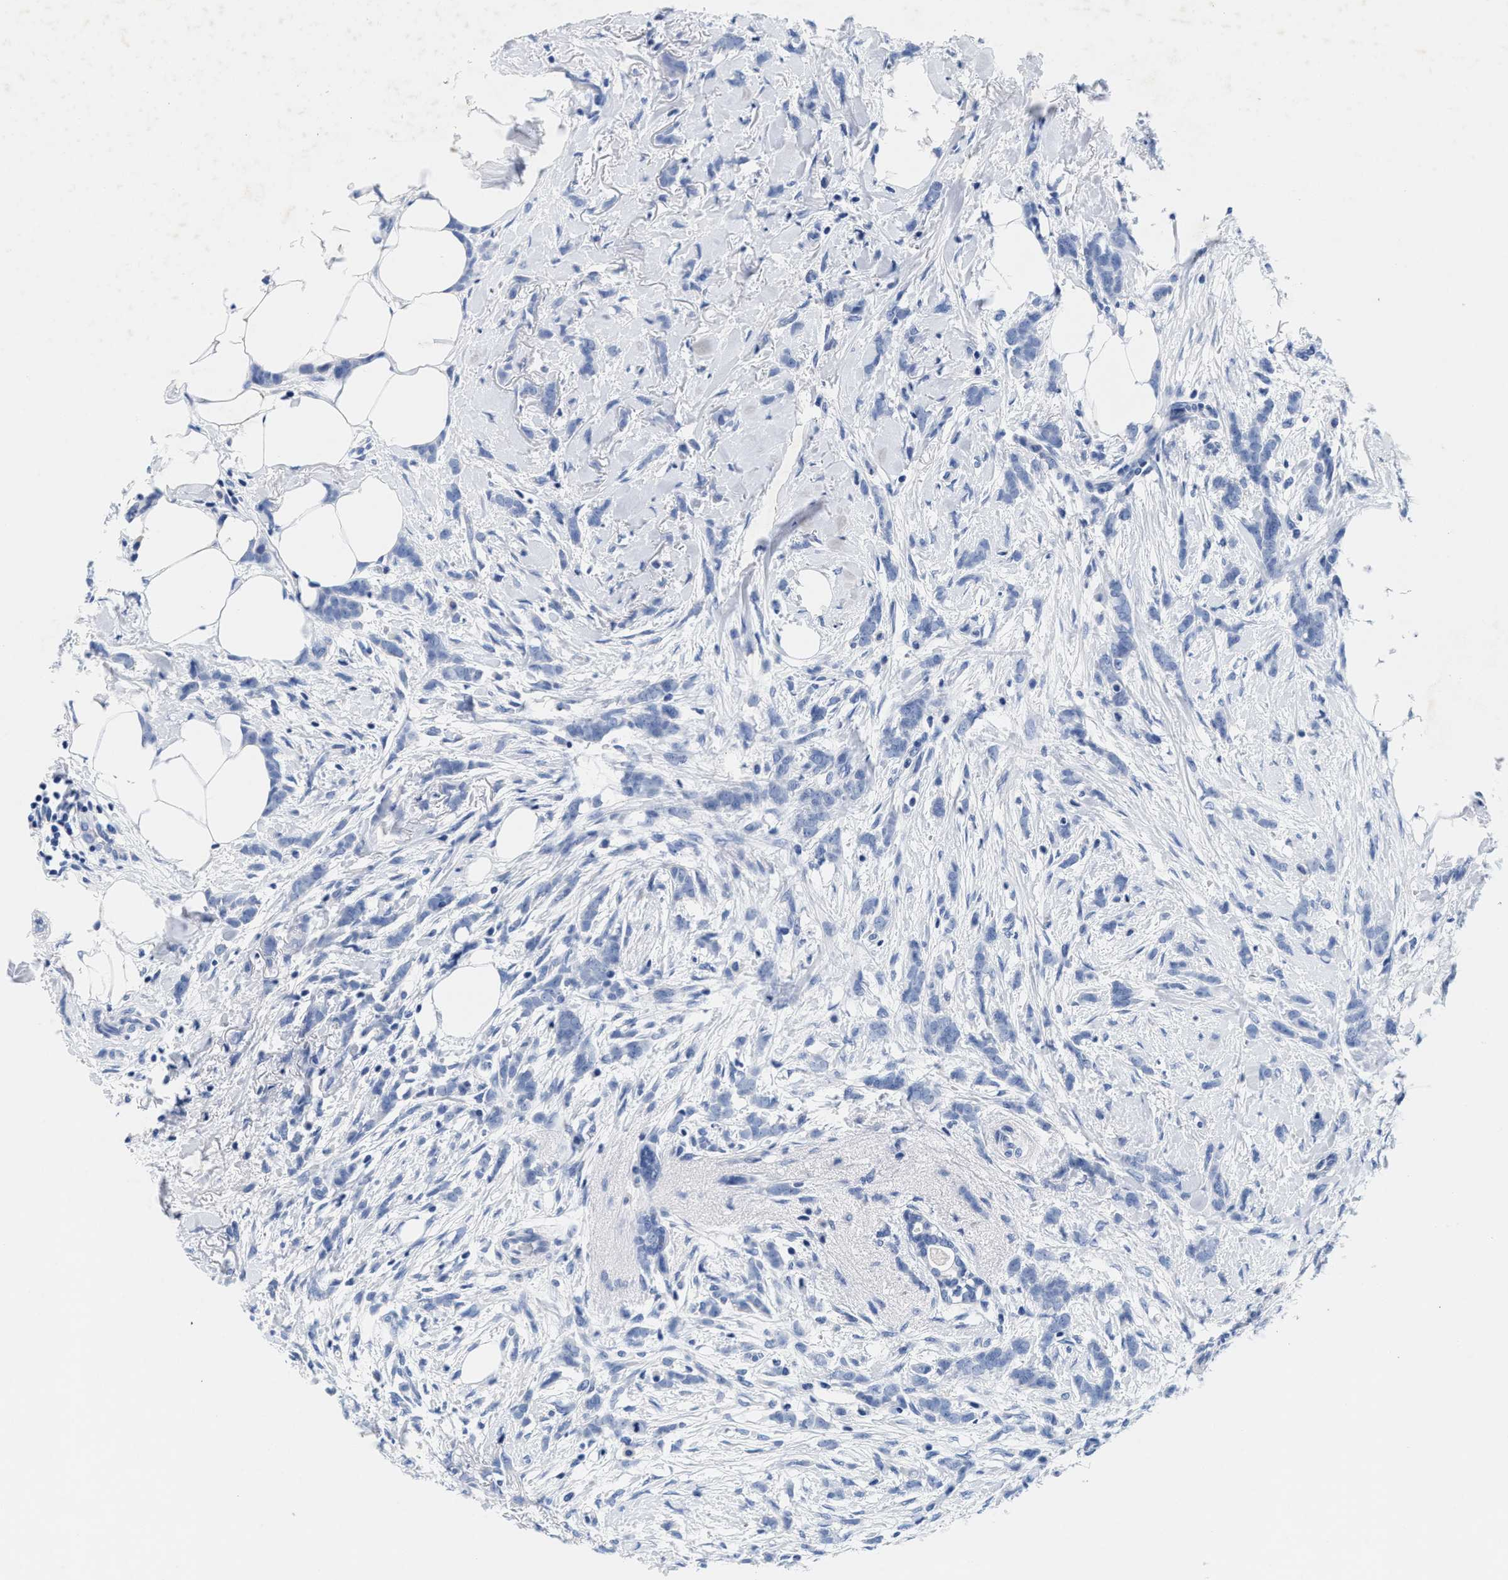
{"staining": {"intensity": "negative", "quantity": "none", "location": "none"}, "tissue": "breast cancer", "cell_type": "Tumor cells", "image_type": "cancer", "snomed": [{"axis": "morphology", "description": "Lobular carcinoma, in situ"}, {"axis": "morphology", "description": "Lobular carcinoma"}, {"axis": "topography", "description": "Breast"}], "caption": "An image of human breast lobular carcinoma in situ is negative for staining in tumor cells.", "gene": "TTC3", "patient": {"sex": "female", "age": 41}}